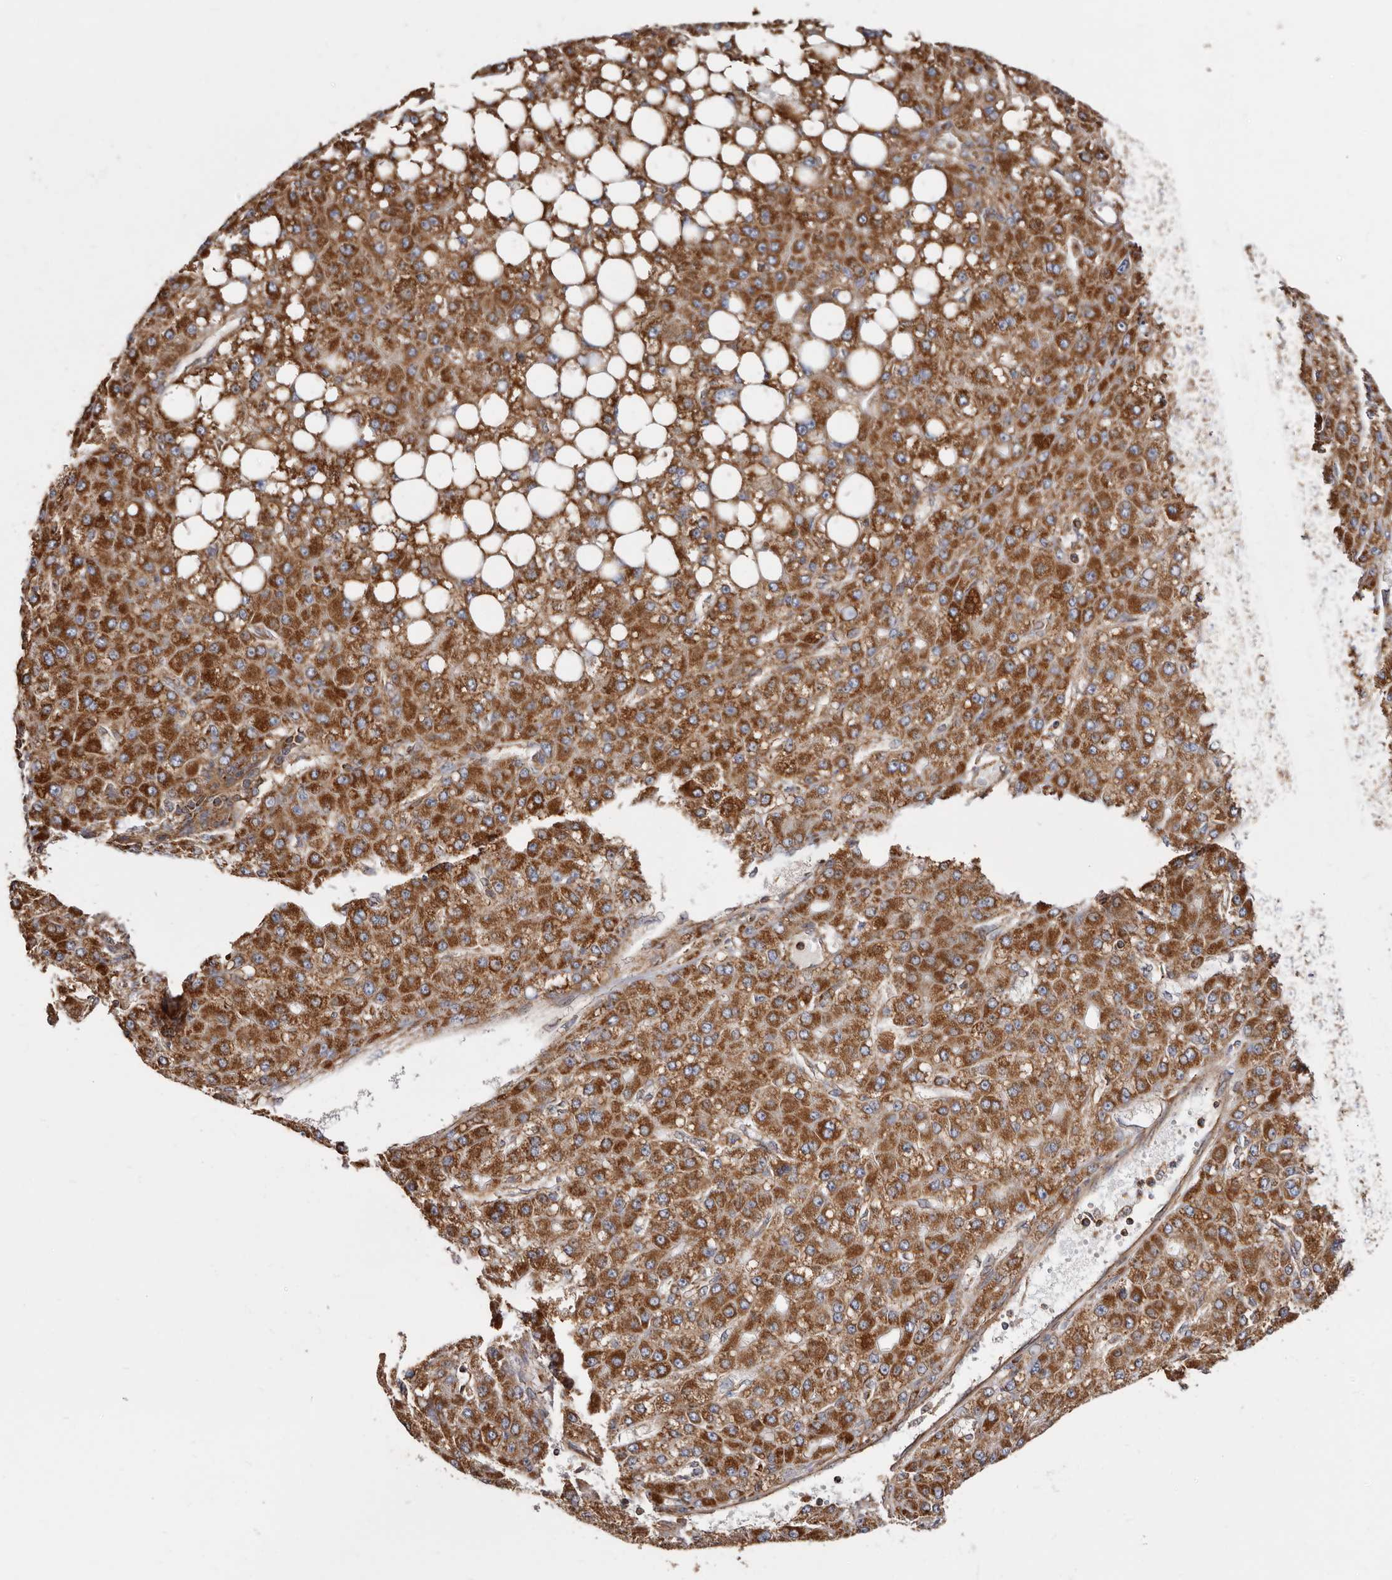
{"staining": {"intensity": "strong", "quantity": "25%-75%", "location": "cytoplasmic/membranous"}, "tissue": "liver cancer", "cell_type": "Tumor cells", "image_type": "cancer", "snomed": [{"axis": "morphology", "description": "Carcinoma, Hepatocellular, NOS"}, {"axis": "topography", "description": "Liver"}], "caption": "An image of hepatocellular carcinoma (liver) stained for a protein shows strong cytoplasmic/membranous brown staining in tumor cells.", "gene": "COQ8B", "patient": {"sex": "male", "age": 67}}